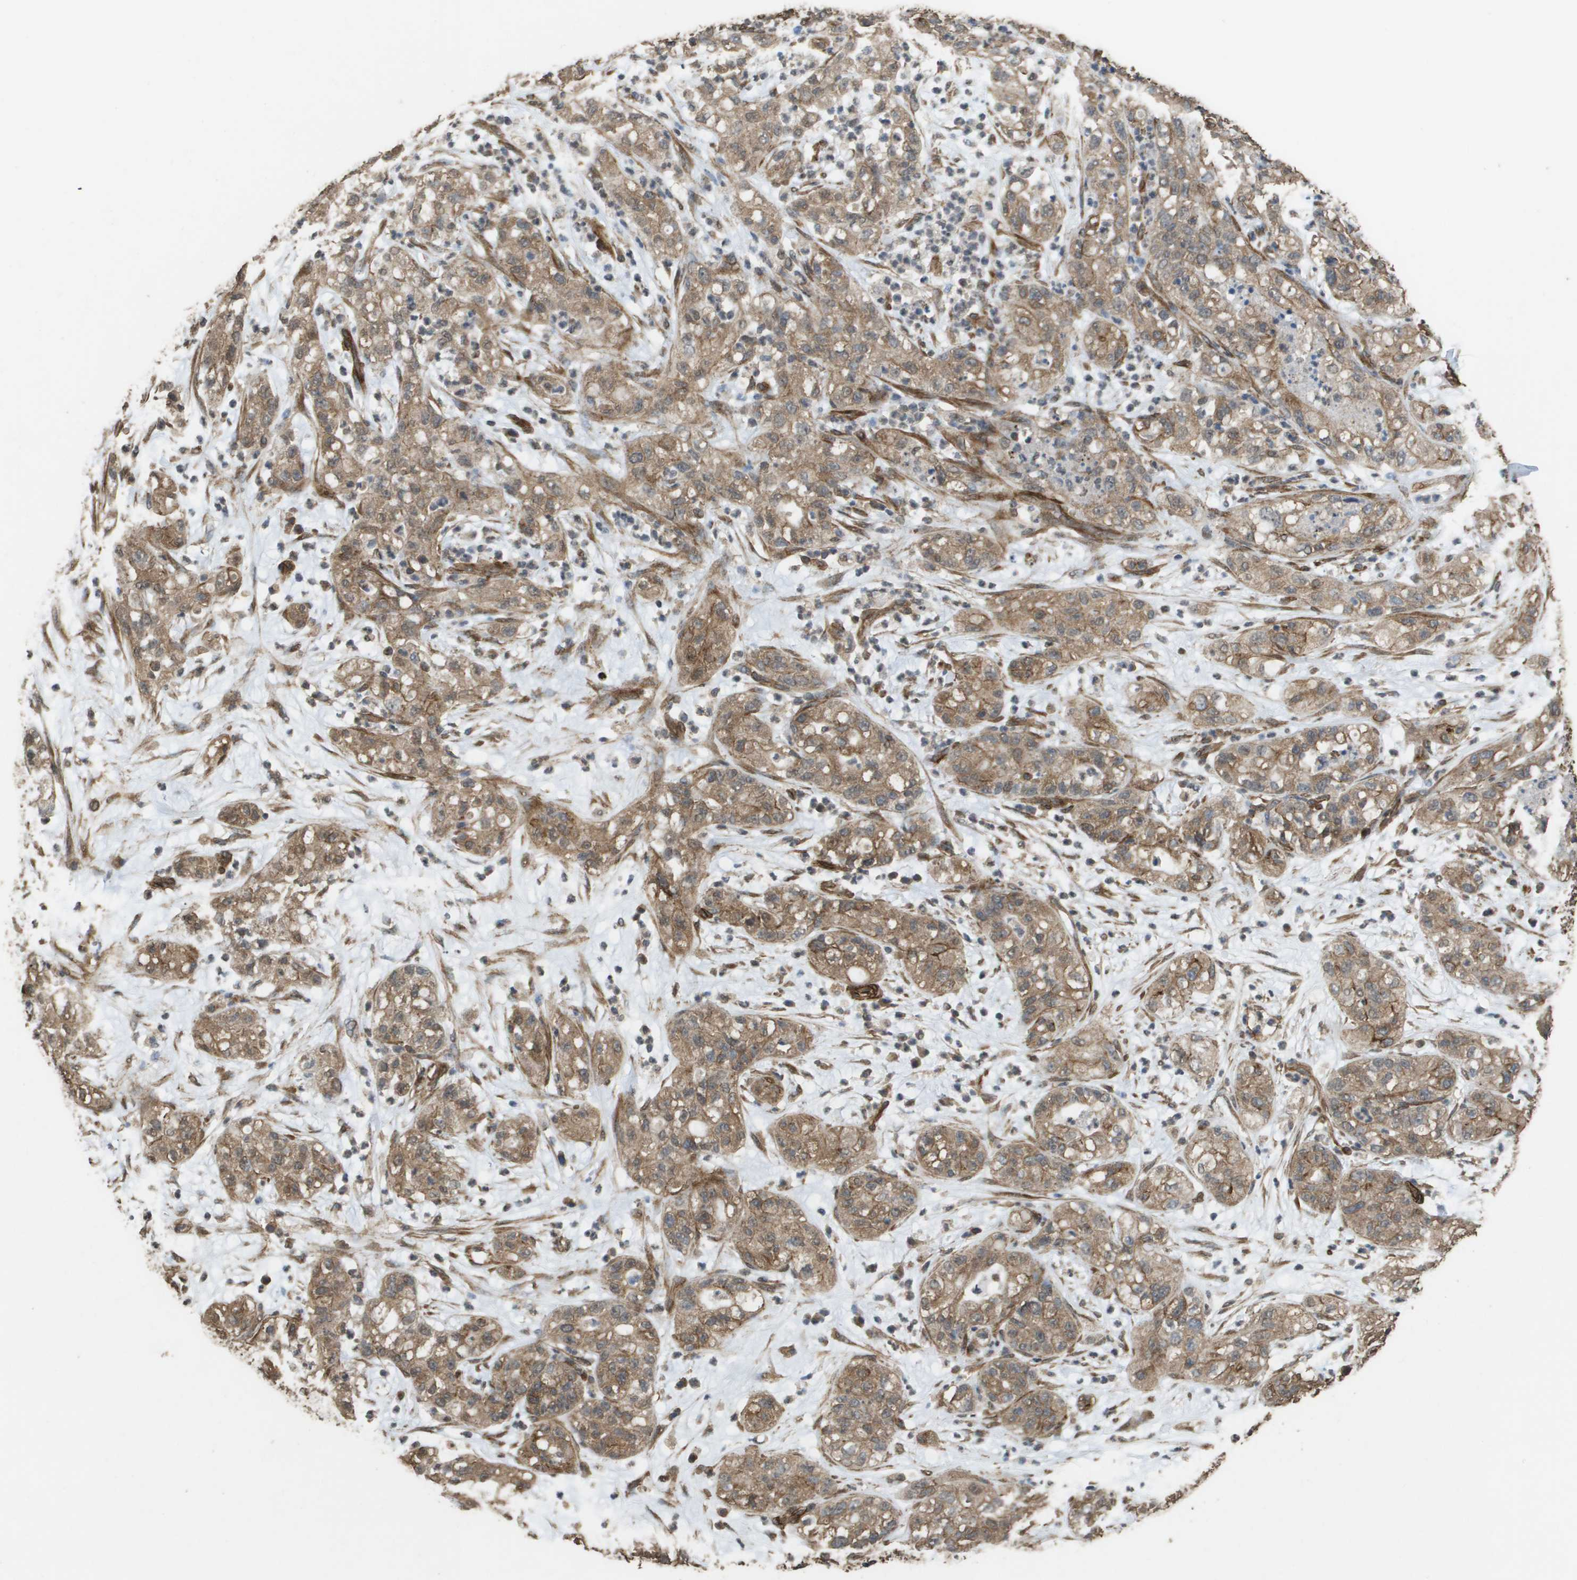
{"staining": {"intensity": "moderate", "quantity": ">75%", "location": "cytoplasmic/membranous"}, "tissue": "pancreatic cancer", "cell_type": "Tumor cells", "image_type": "cancer", "snomed": [{"axis": "morphology", "description": "Adenocarcinoma, NOS"}, {"axis": "topography", "description": "Pancreas"}], "caption": "Tumor cells reveal medium levels of moderate cytoplasmic/membranous positivity in approximately >75% of cells in human pancreatic adenocarcinoma.", "gene": "AAMP", "patient": {"sex": "female", "age": 78}}